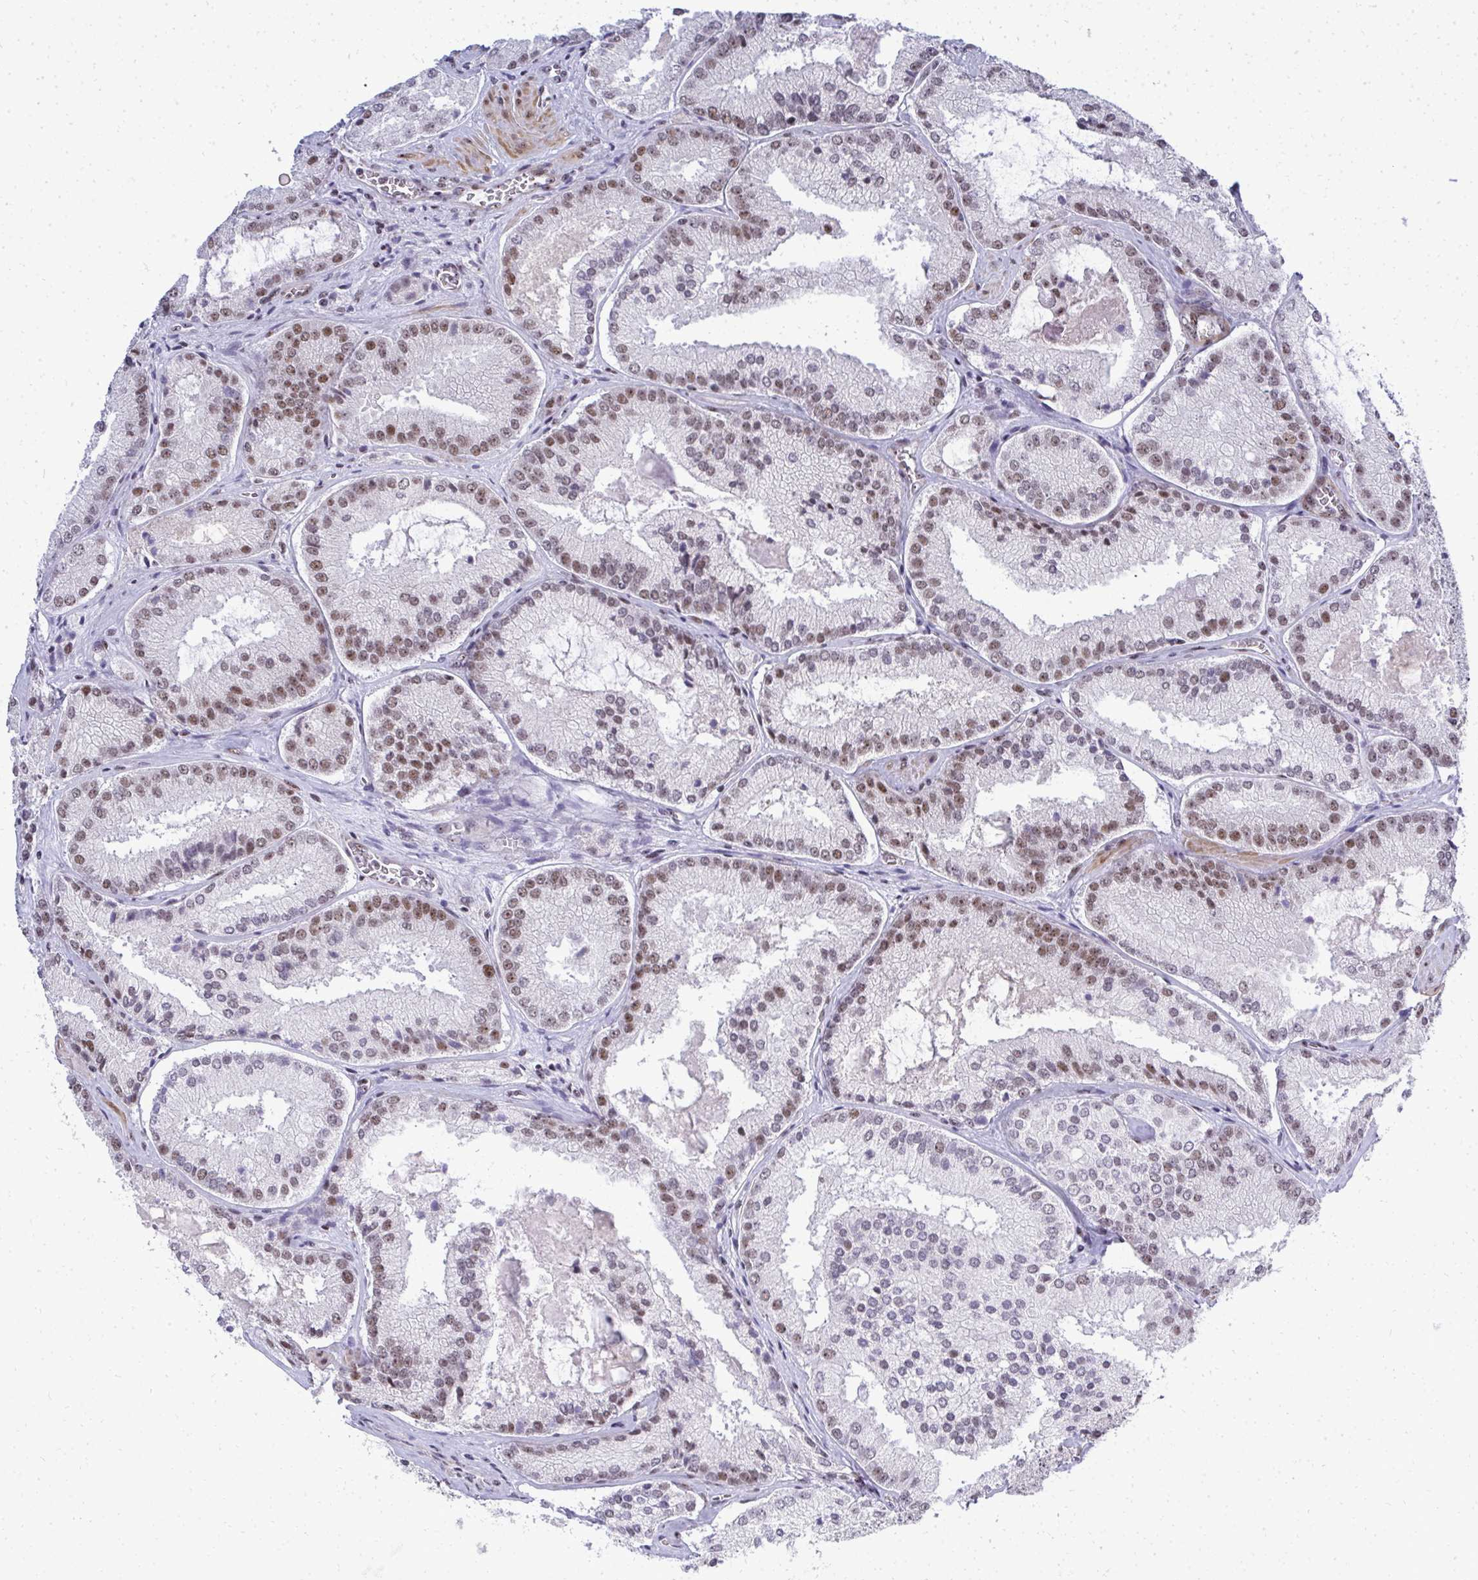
{"staining": {"intensity": "moderate", "quantity": "25%-75%", "location": "nuclear"}, "tissue": "prostate cancer", "cell_type": "Tumor cells", "image_type": "cancer", "snomed": [{"axis": "morphology", "description": "Adenocarcinoma, High grade"}, {"axis": "topography", "description": "Prostate"}], "caption": "Protein analysis of adenocarcinoma (high-grade) (prostate) tissue shows moderate nuclear positivity in approximately 25%-75% of tumor cells.", "gene": "SIRT7", "patient": {"sex": "male", "age": 73}}